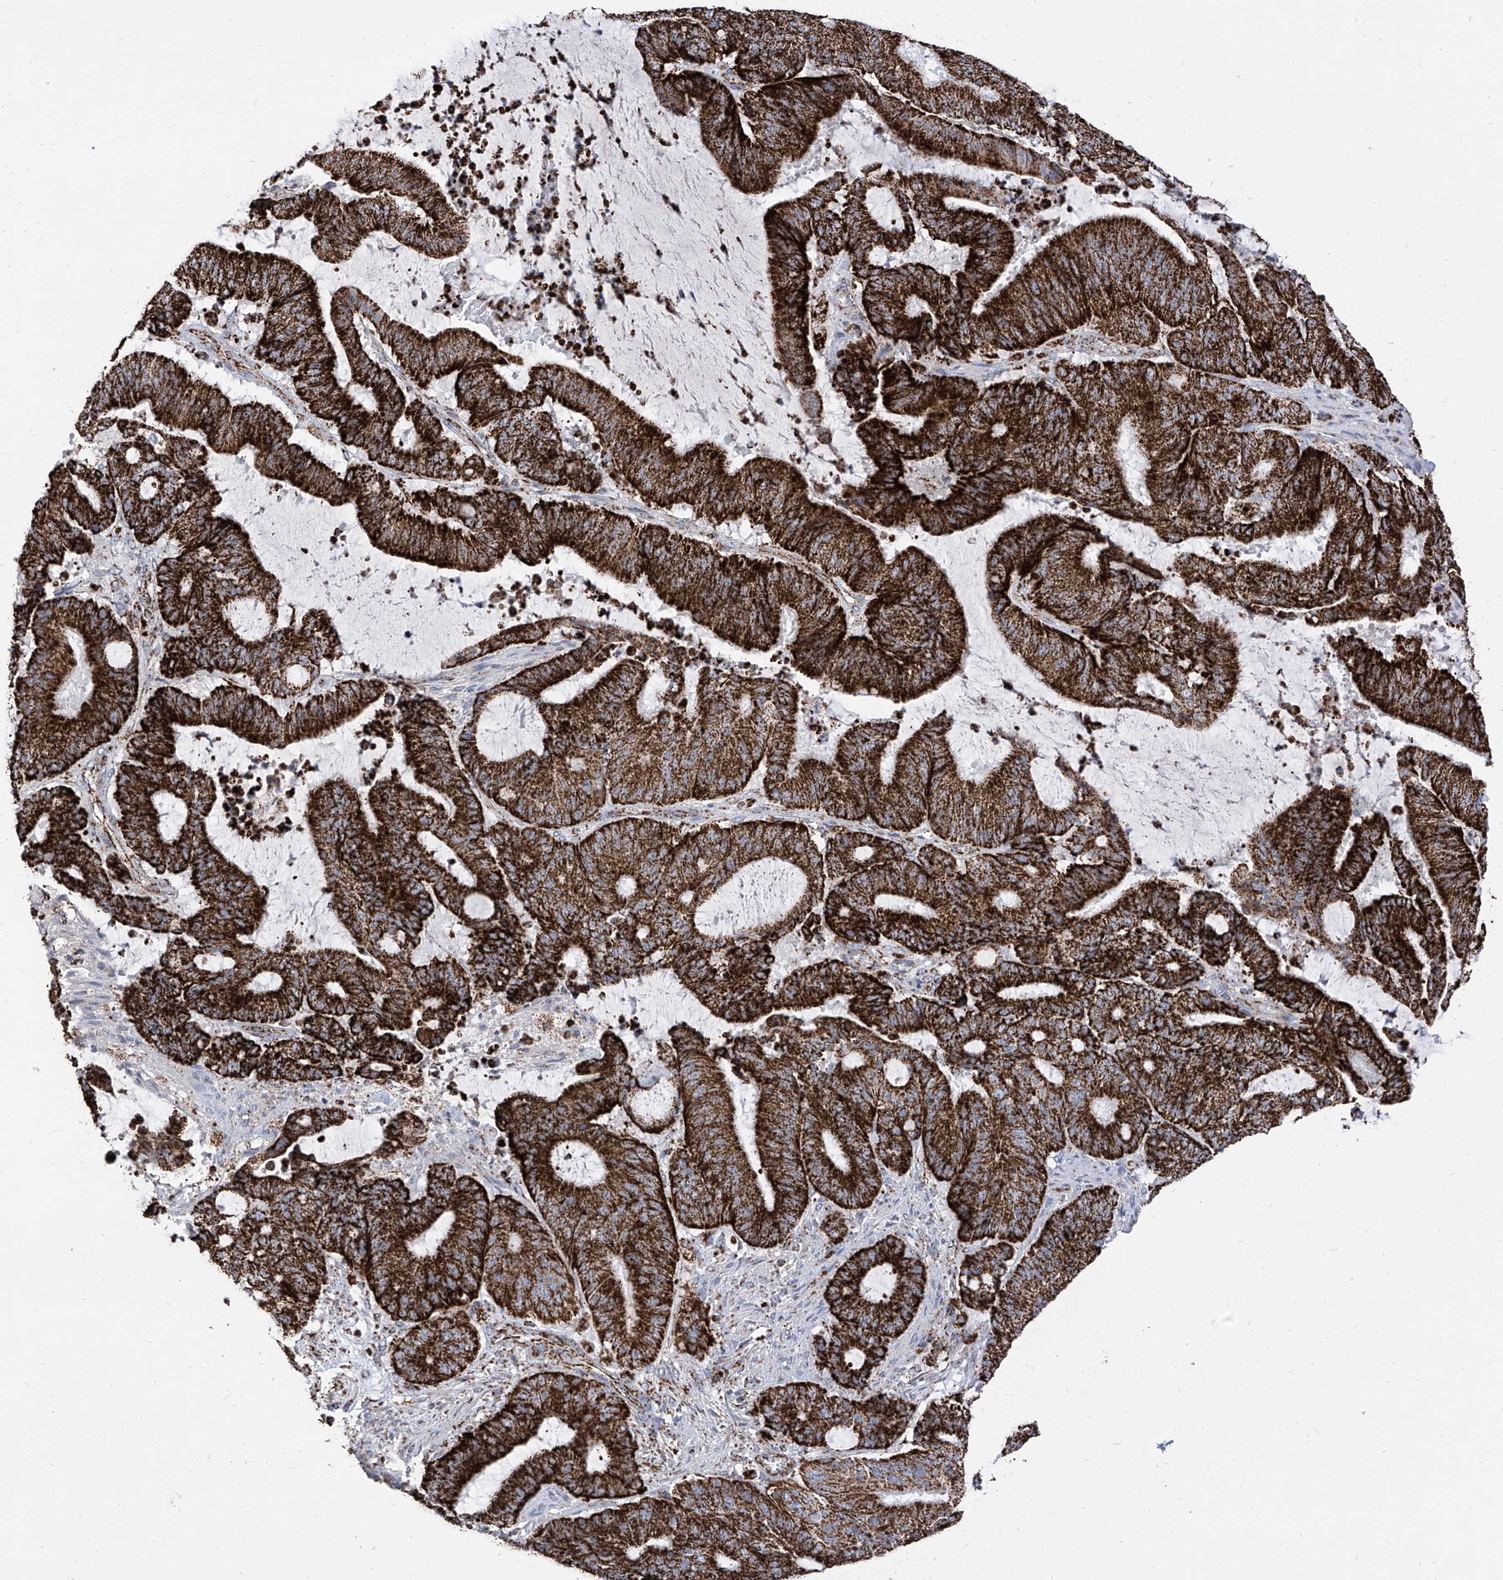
{"staining": {"intensity": "strong", "quantity": ">75%", "location": "cytoplasmic/membranous"}, "tissue": "liver cancer", "cell_type": "Tumor cells", "image_type": "cancer", "snomed": [{"axis": "morphology", "description": "Normal tissue, NOS"}, {"axis": "morphology", "description": "Cholangiocarcinoma"}, {"axis": "topography", "description": "Liver"}, {"axis": "topography", "description": "Peripheral nerve tissue"}], "caption": "There is high levels of strong cytoplasmic/membranous staining in tumor cells of liver cancer, as demonstrated by immunohistochemical staining (brown color).", "gene": "COX5B", "patient": {"sex": "female", "age": 73}}